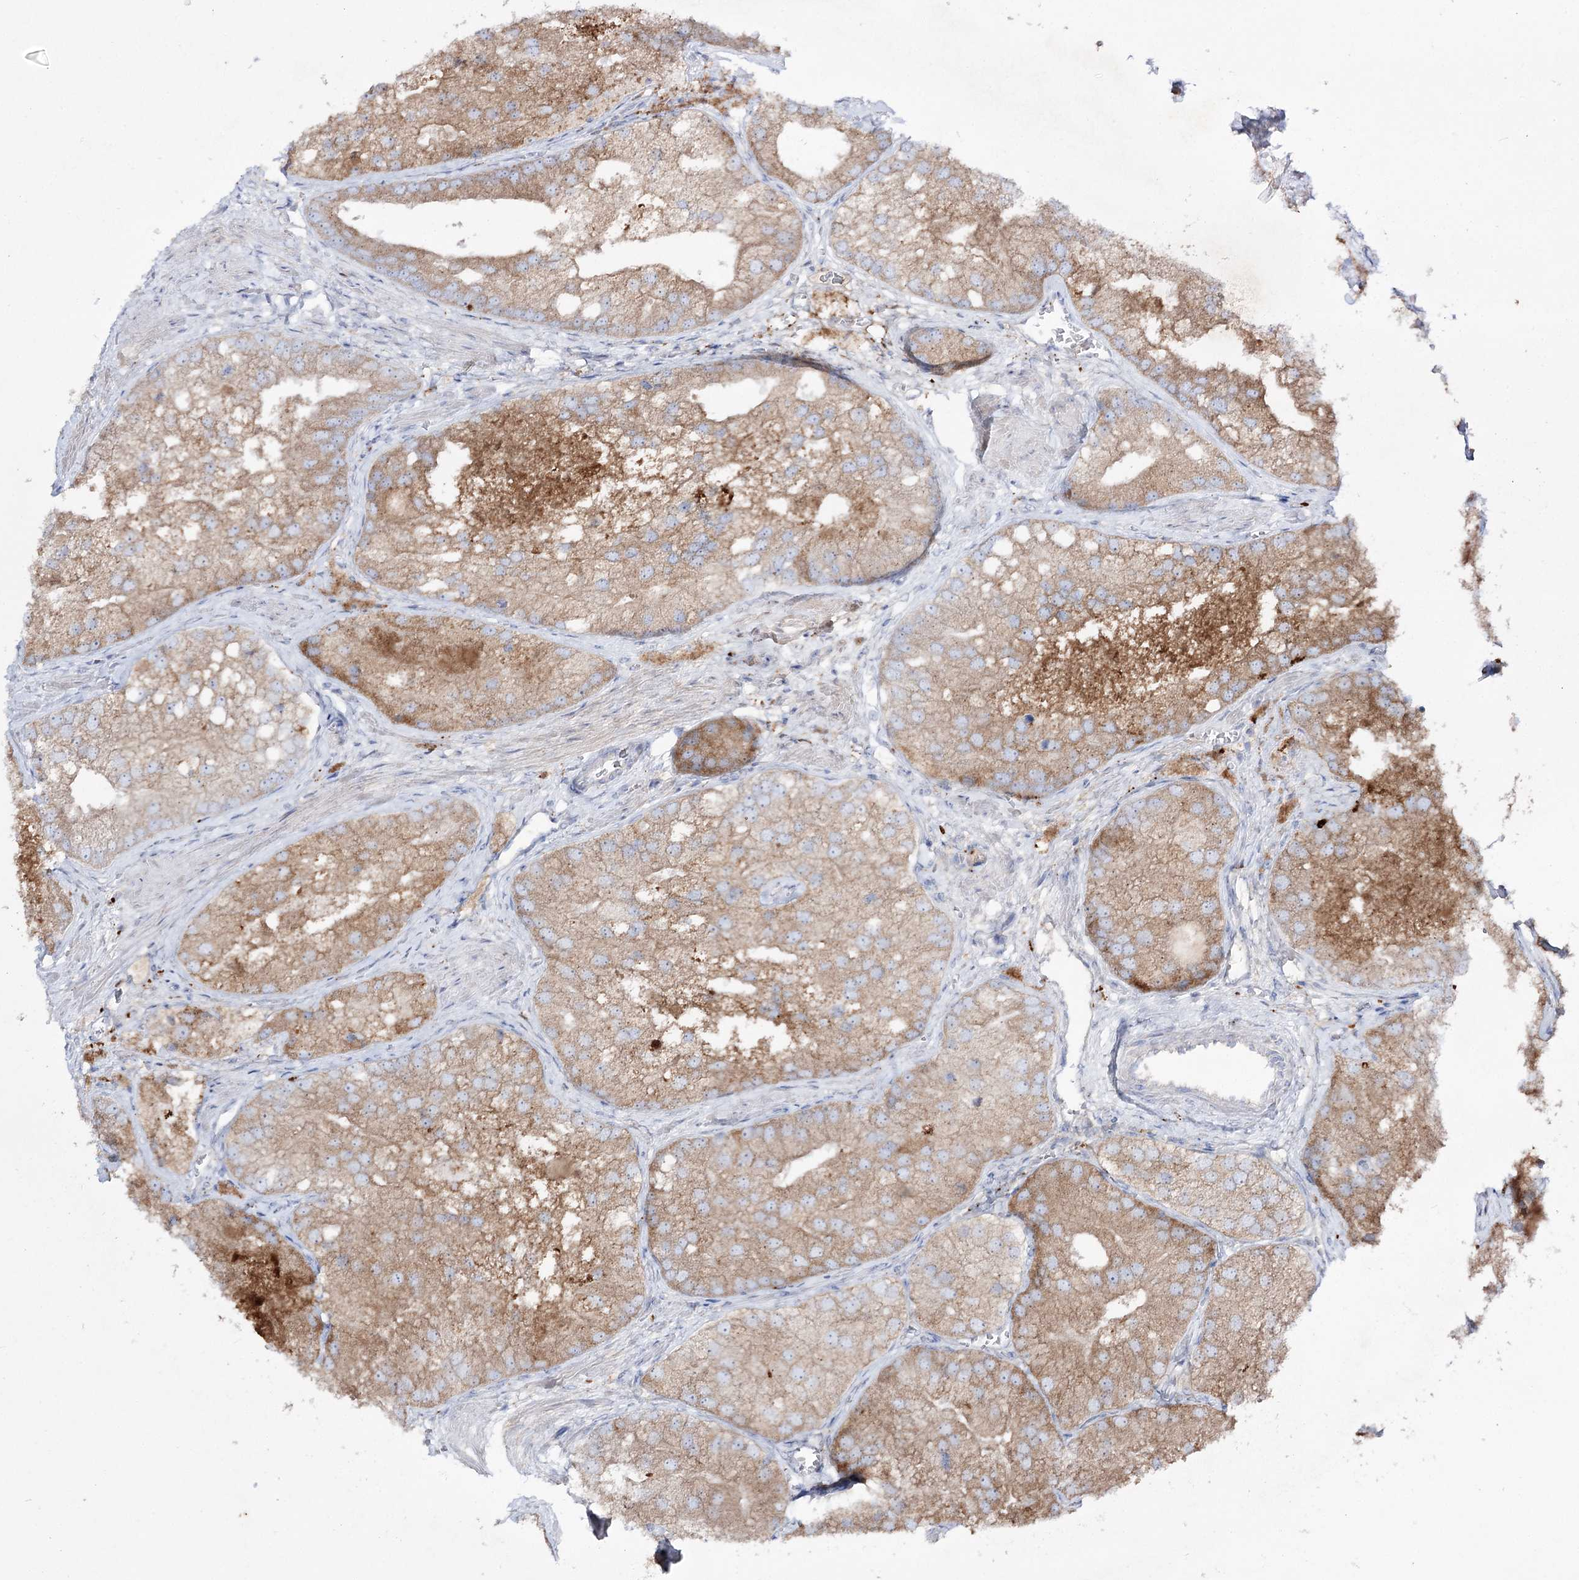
{"staining": {"intensity": "moderate", "quantity": ">75%", "location": "cytoplasmic/membranous"}, "tissue": "prostate cancer", "cell_type": "Tumor cells", "image_type": "cancer", "snomed": [{"axis": "morphology", "description": "Adenocarcinoma, Low grade"}, {"axis": "topography", "description": "Prostate"}], "caption": "A high-resolution histopathology image shows IHC staining of prostate adenocarcinoma (low-grade), which shows moderate cytoplasmic/membranous positivity in about >75% of tumor cells.", "gene": "NAGLU", "patient": {"sex": "male", "age": 69}}